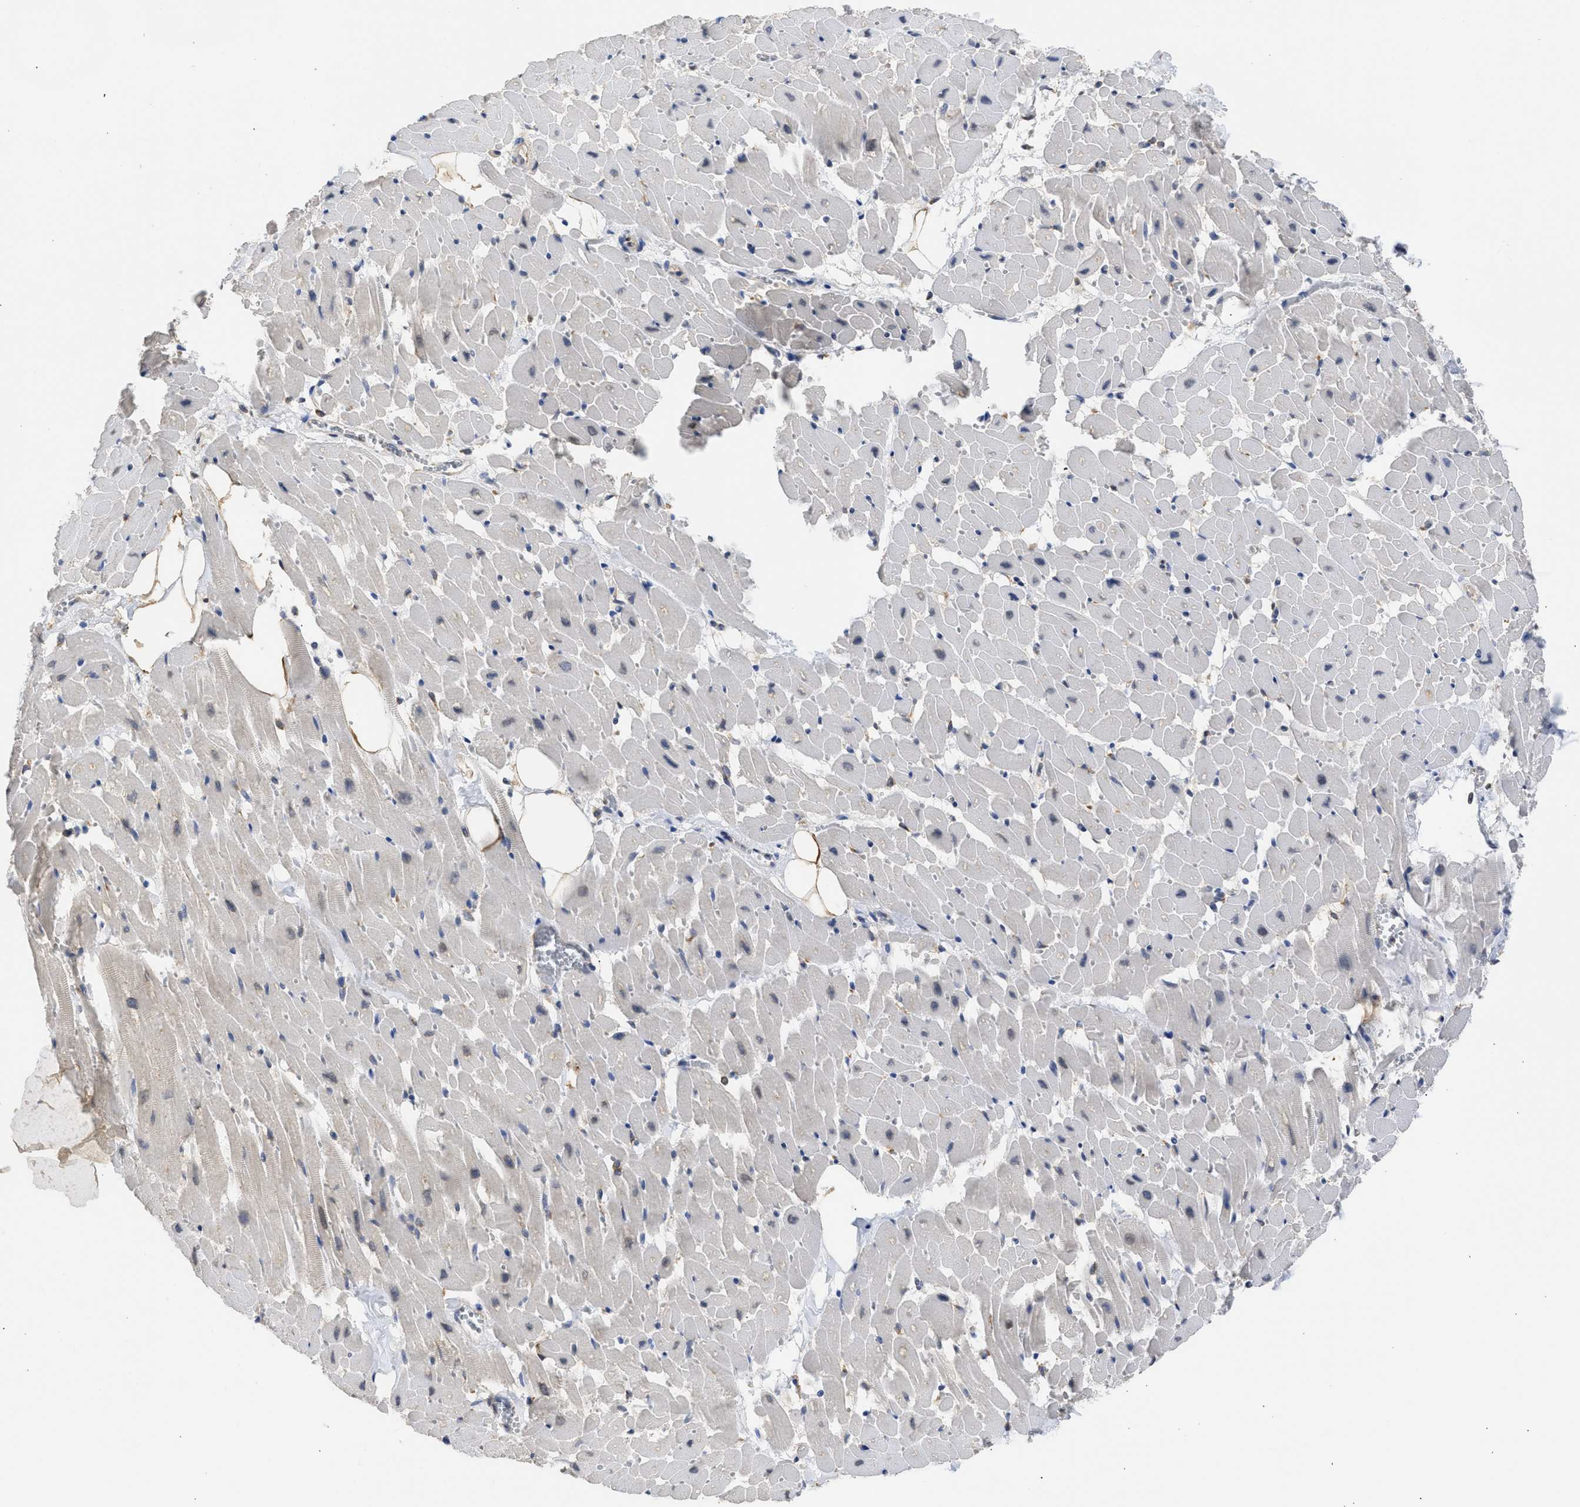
{"staining": {"intensity": "negative", "quantity": "none", "location": "none"}, "tissue": "heart muscle", "cell_type": "Cardiomyocytes", "image_type": "normal", "snomed": [{"axis": "morphology", "description": "Normal tissue, NOS"}, {"axis": "topography", "description": "Heart"}], "caption": "The image demonstrates no significant staining in cardiomyocytes of heart muscle.", "gene": "DNAJC1", "patient": {"sex": "female", "age": 19}}